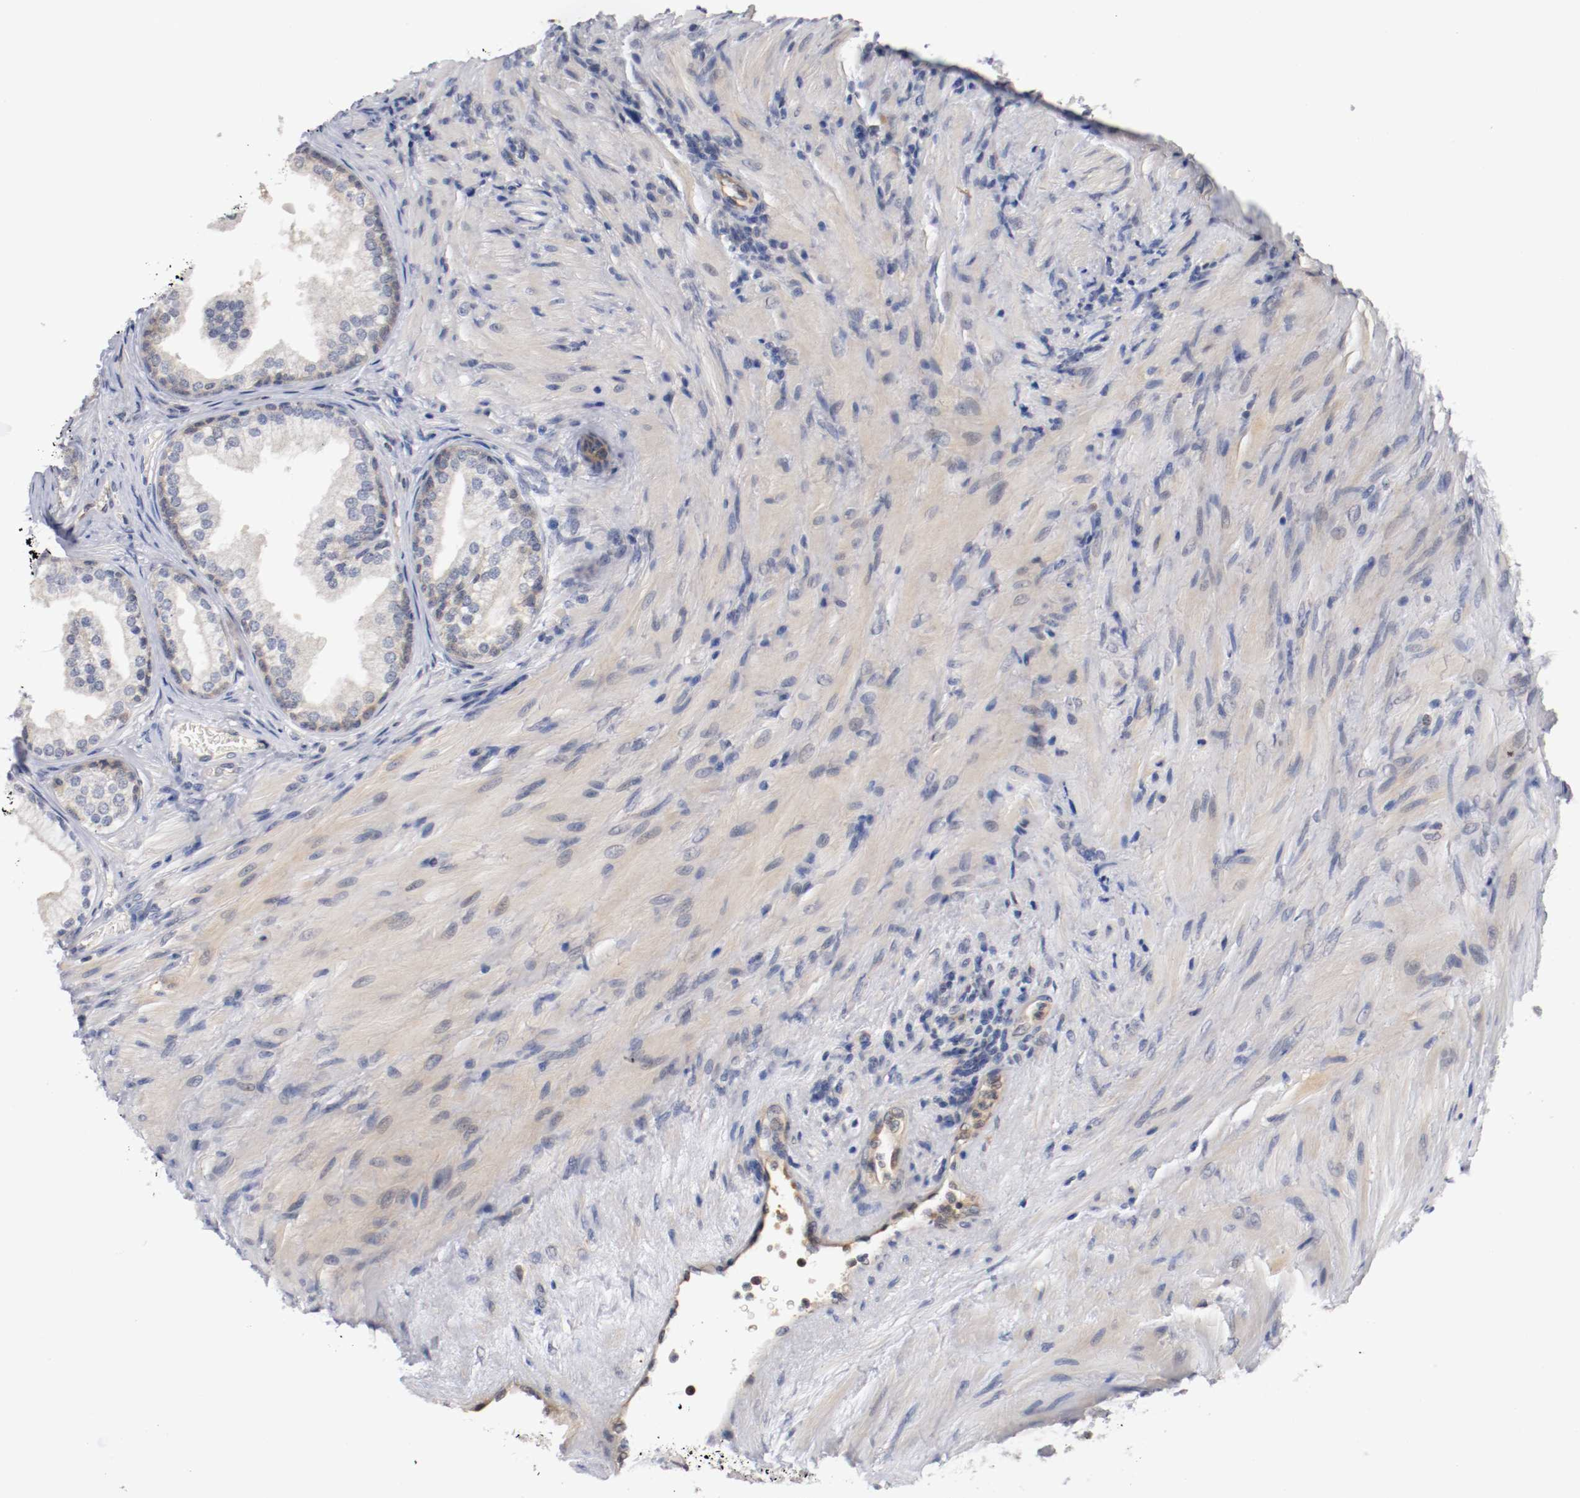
{"staining": {"intensity": "weak", "quantity": "25%-75%", "location": "cytoplasmic/membranous"}, "tissue": "prostate", "cell_type": "Glandular cells", "image_type": "normal", "snomed": [{"axis": "morphology", "description": "Normal tissue, NOS"}, {"axis": "topography", "description": "Prostate"}], "caption": "An IHC photomicrograph of unremarkable tissue is shown. Protein staining in brown labels weak cytoplasmic/membranous positivity in prostate within glandular cells. (Brightfield microscopy of DAB IHC at high magnification).", "gene": "RBM23", "patient": {"sex": "male", "age": 76}}